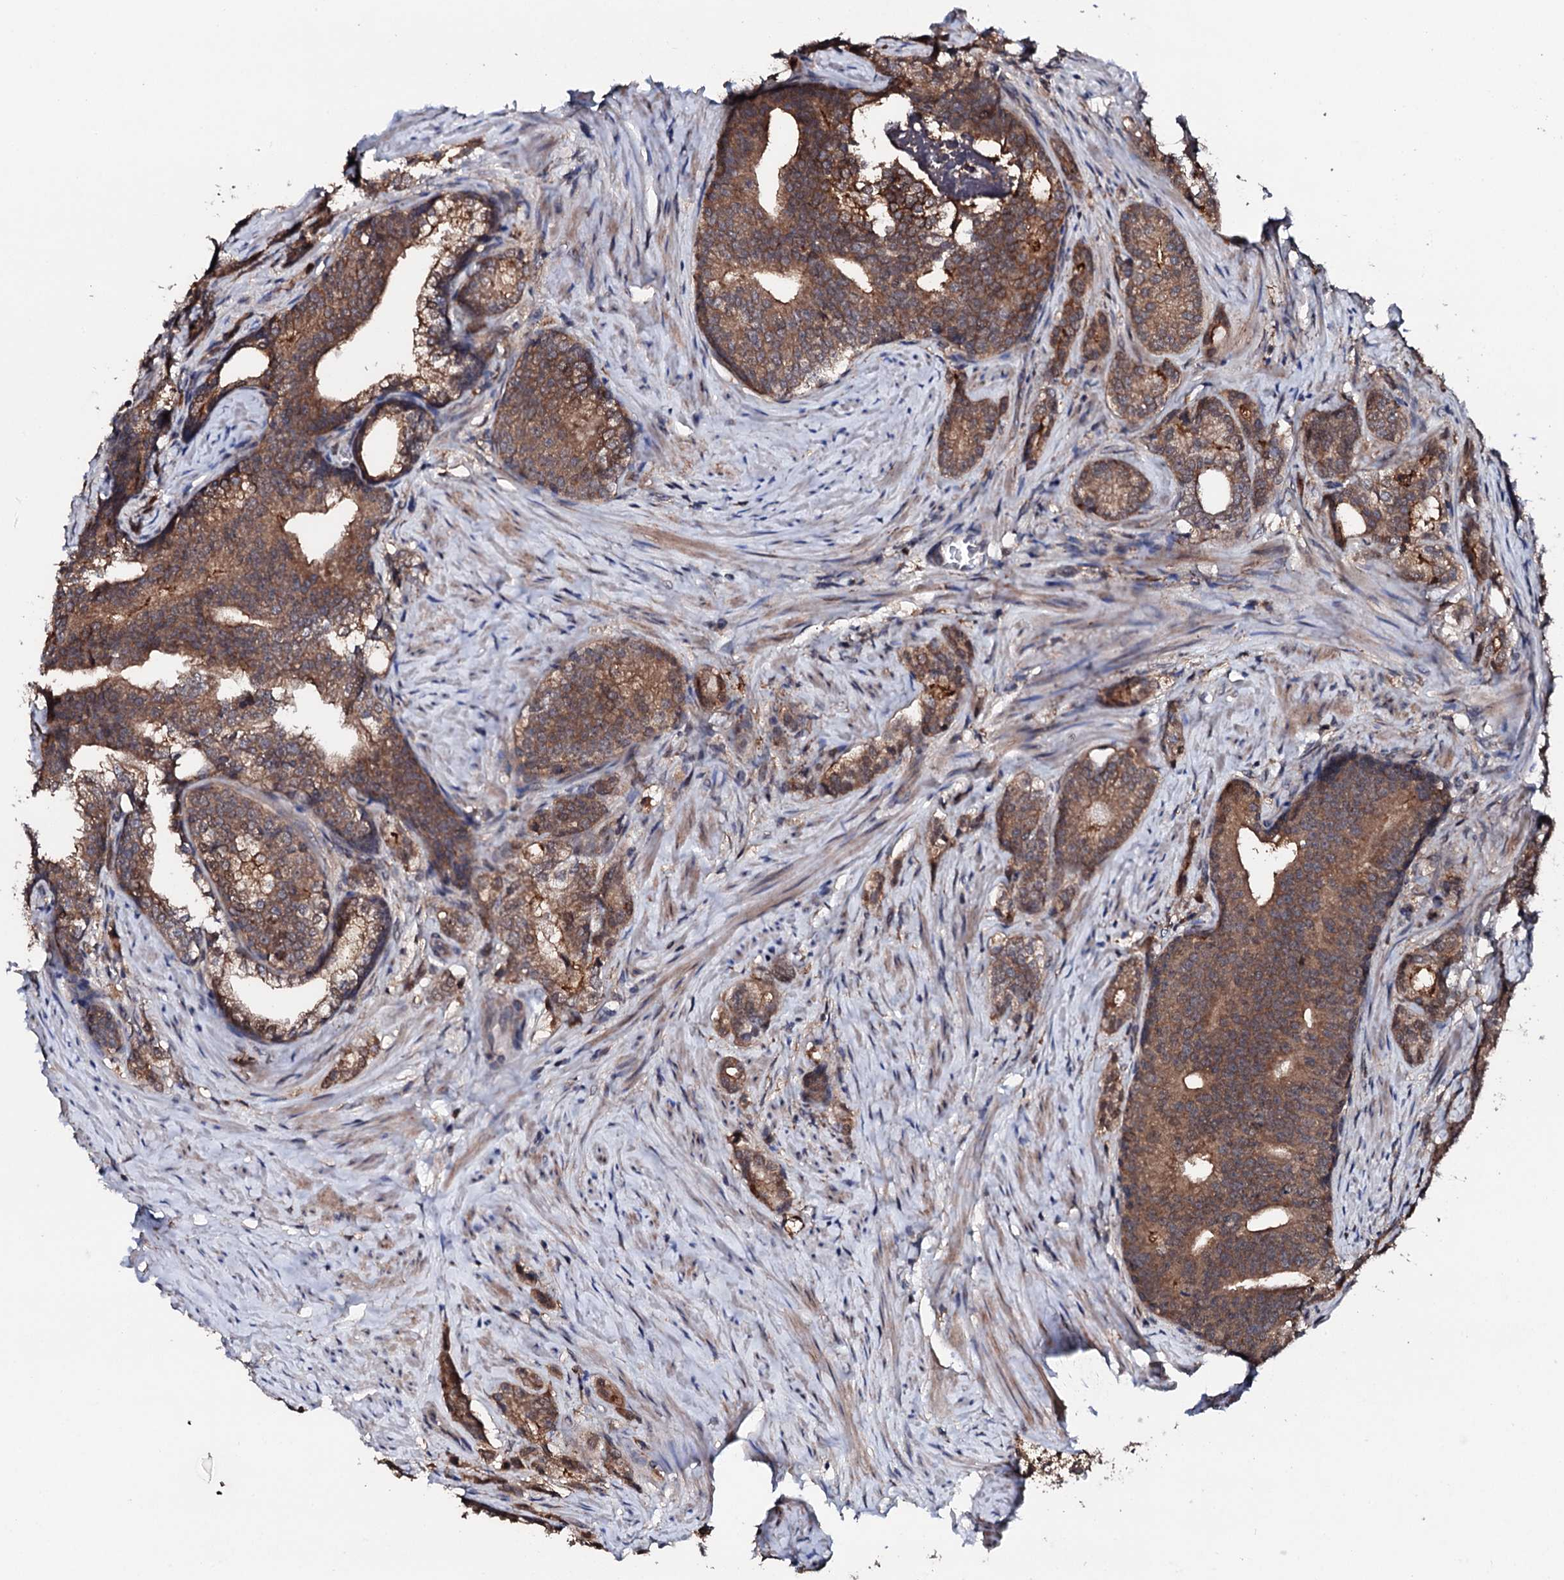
{"staining": {"intensity": "moderate", "quantity": ">75%", "location": "cytoplasmic/membranous"}, "tissue": "prostate cancer", "cell_type": "Tumor cells", "image_type": "cancer", "snomed": [{"axis": "morphology", "description": "Adenocarcinoma, Low grade"}, {"axis": "topography", "description": "Prostate"}], "caption": "A photomicrograph showing moderate cytoplasmic/membranous expression in approximately >75% of tumor cells in low-grade adenocarcinoma (prostate), as visualized by brown immunohistochemical staining.", "gene": "EDC3", "patient": {"sex": "male", "age": 71}}